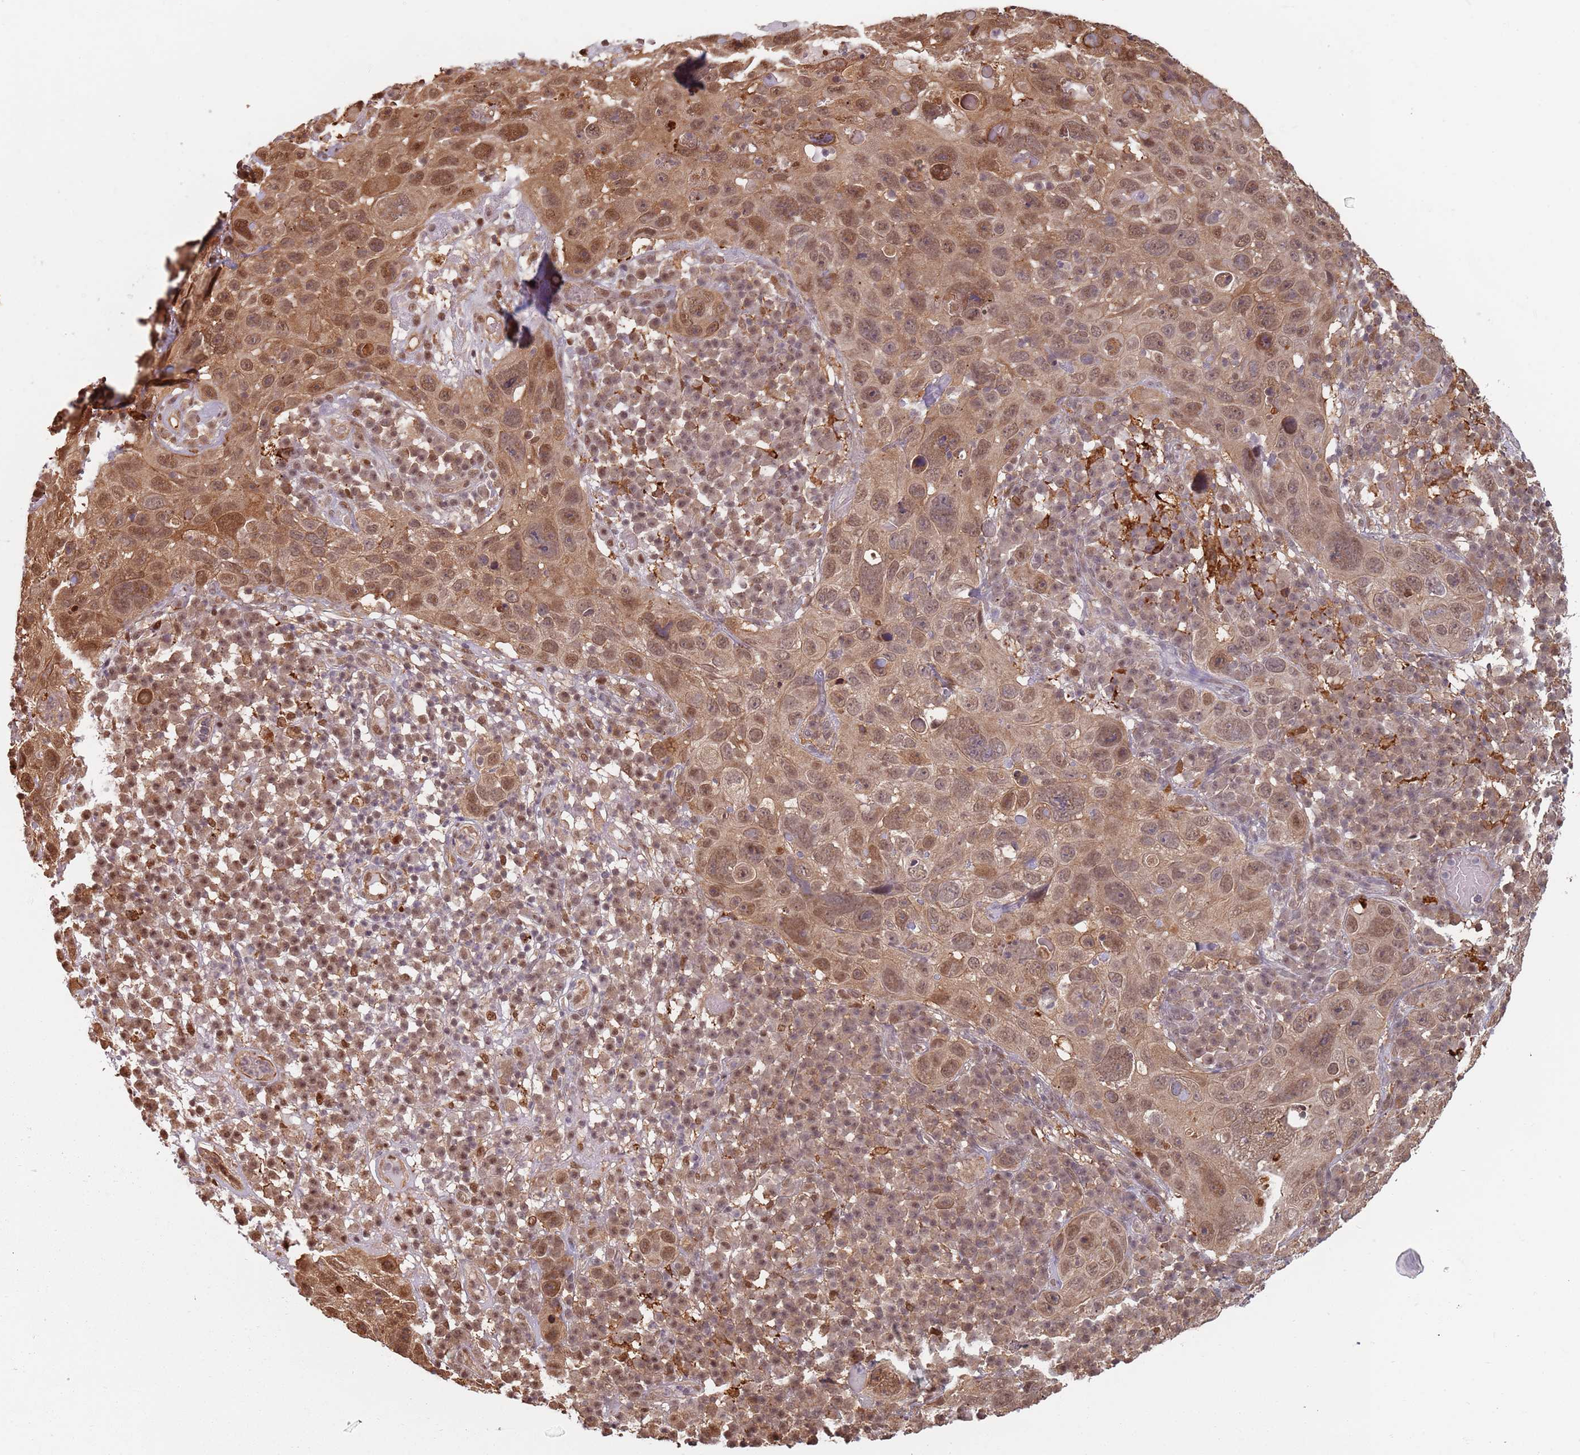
{"staining": {"intensity": "moderate", "quantity": ">75%", "location": "cytoplasmic/membranous,nuclear"}, "tissue": "skin cancer", "cell_type": "Tumor cells", "image_type": "cancer", "snomed": [{"axis": "morphology", "description": "Squamous cell carcinoma in situ, NOS"}, {"axis": "morphology", "description": "Squamous cell carcinoma, NOS"}, {"axis": "topography", "description": "Skin"}], "caption": "Skin cancer stained for a protein (brown) demonstrates moderate cytoplasmic/membranous and nuclear positive staining in about >75% of tumor cells.", "gene": "PLSCR5", "patient": {"sex": "male", "age": 93}}